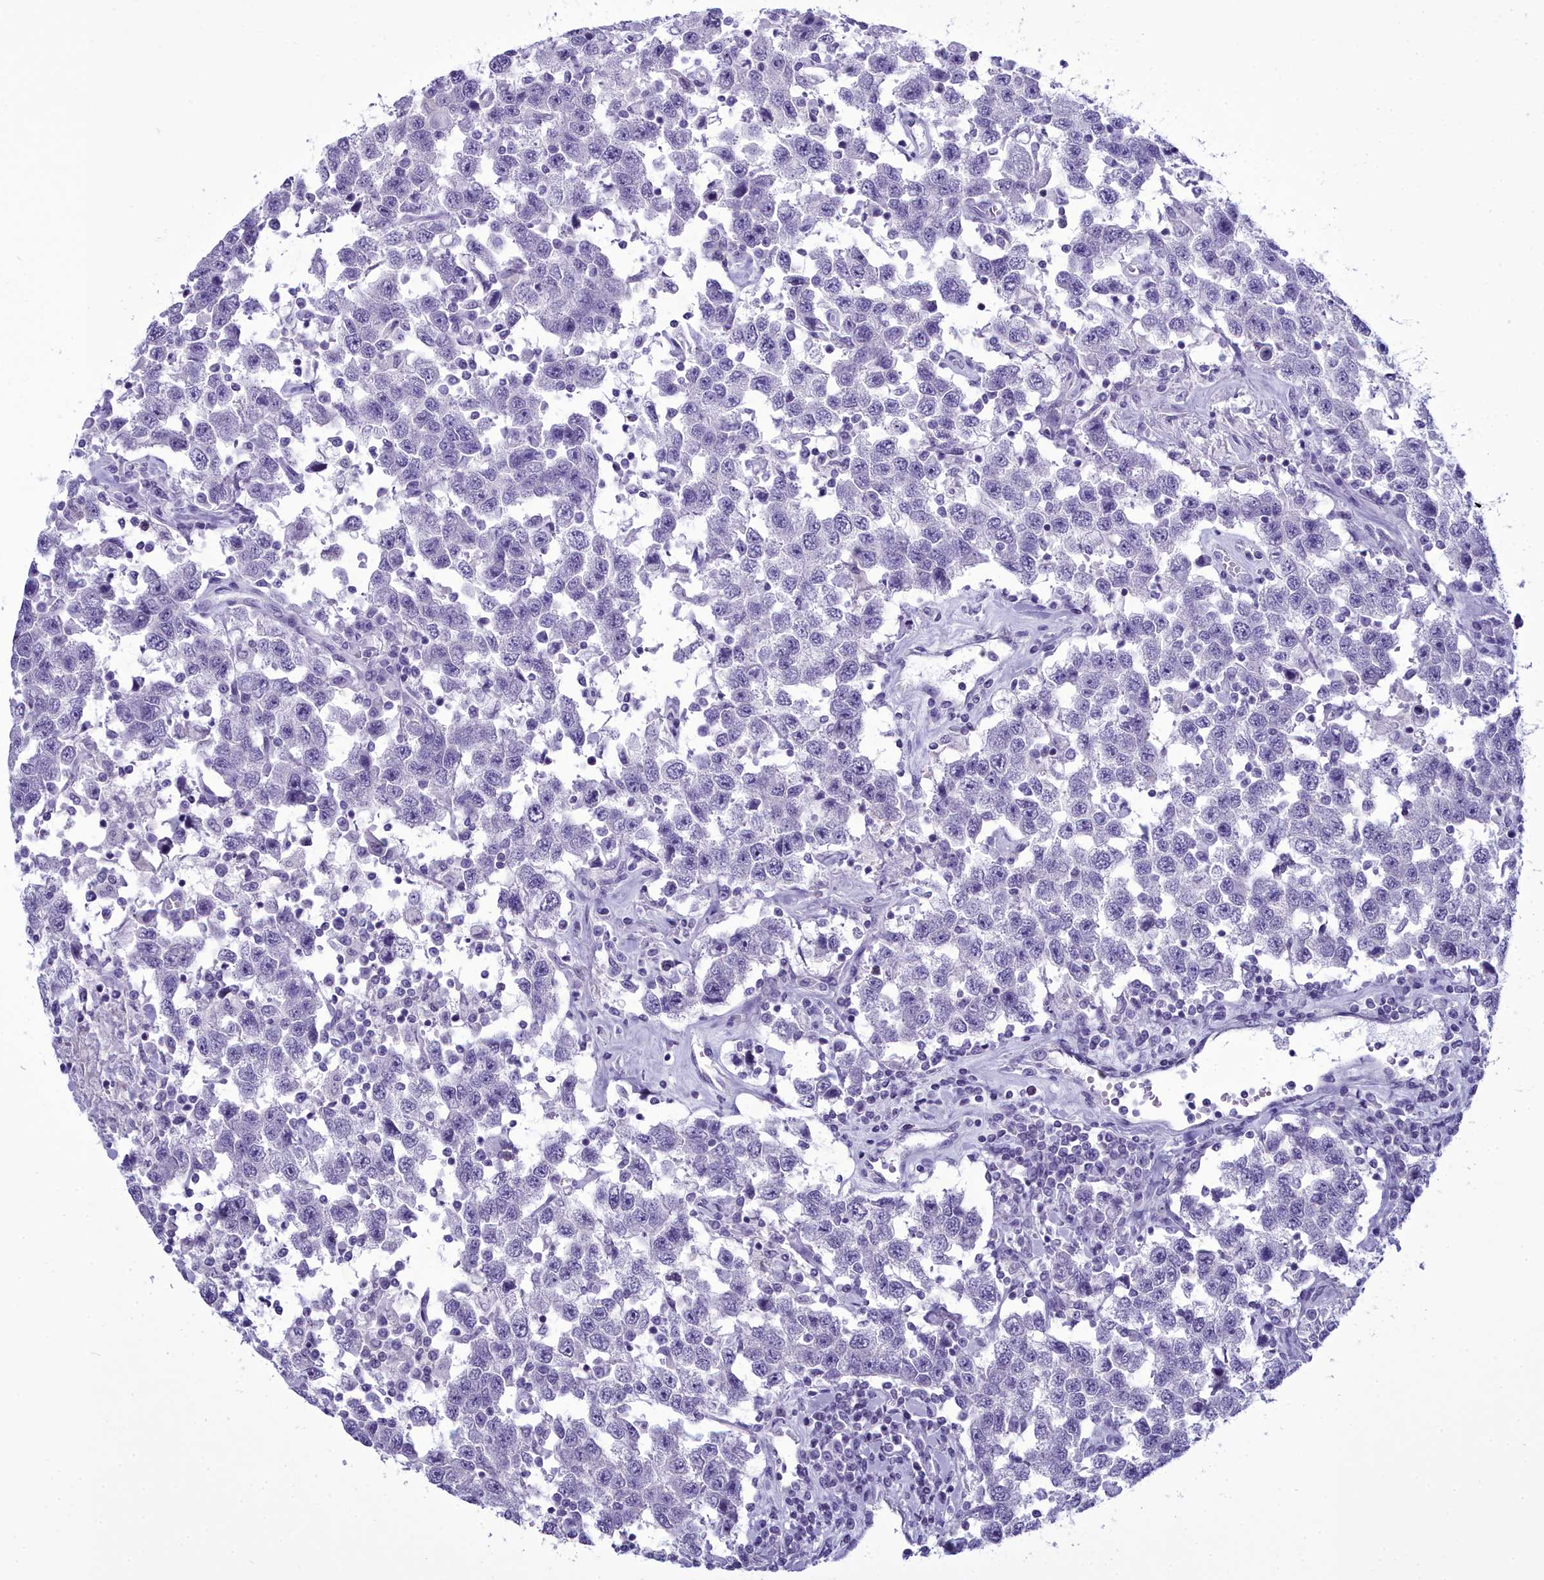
{"staining": {"intensity": "negative", "quantity": "none", "location": "none"}, "tissue": "testis cancer", "cell_type": "Tumor cells", "image_type": "cancer", "snomed": [{"axis": "morphology", "description": "Seminoma, NOS"}, {"axis": "topography", "description": "Testis"}], "caption": "Micrograph shows no protein expression in tumor cells of testis cancer tissue.", "gene": "MAP6", "patient": {"sex": "male", "age": 41}}